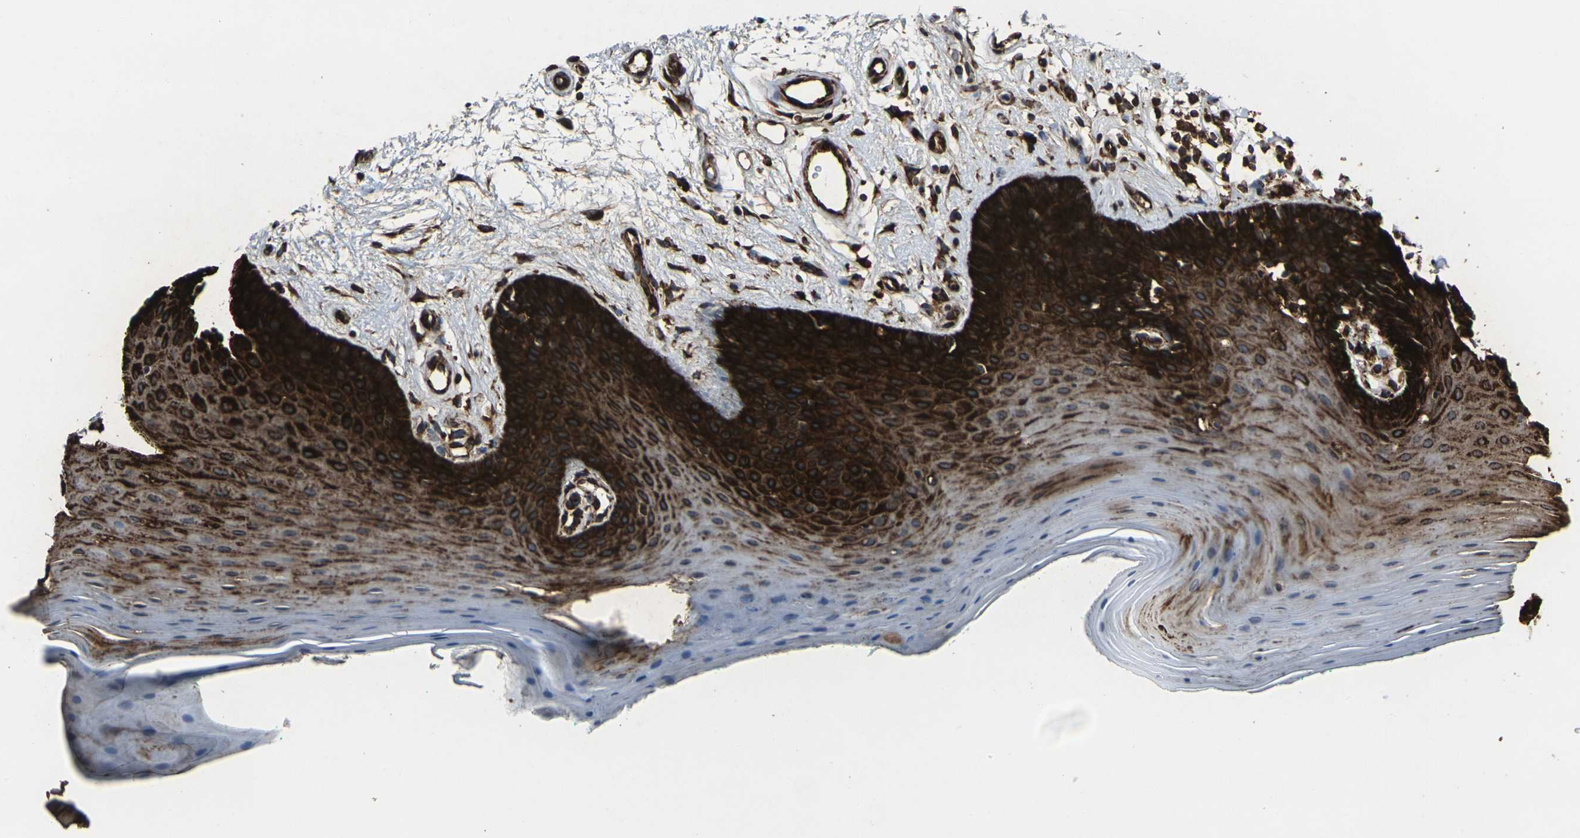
{"staining": {"intensity": "strong", "quantity": ">75%", "location": "cytoplasmic/membranous"}, "tissue": "oral mucosa", "cell_type": "Squamous epithelial cells", "image_type": "normal", "snomed": [{"axis": "morphology", "description": "Normal tissue, NOS"}, {"axis": "topography", "description": "Skeletal muscle"}, {"axis": "topography", "description": "Oral tissue"}], "caption": "Strong cytoplasmic/membranous expression for a protein is present in about >75% of squamous epithelial cells of unremarkable oral mucosa using immunohistochemistry.", "gene": "MARCHF2", "patient": {"sex": "male", "age": 58}}